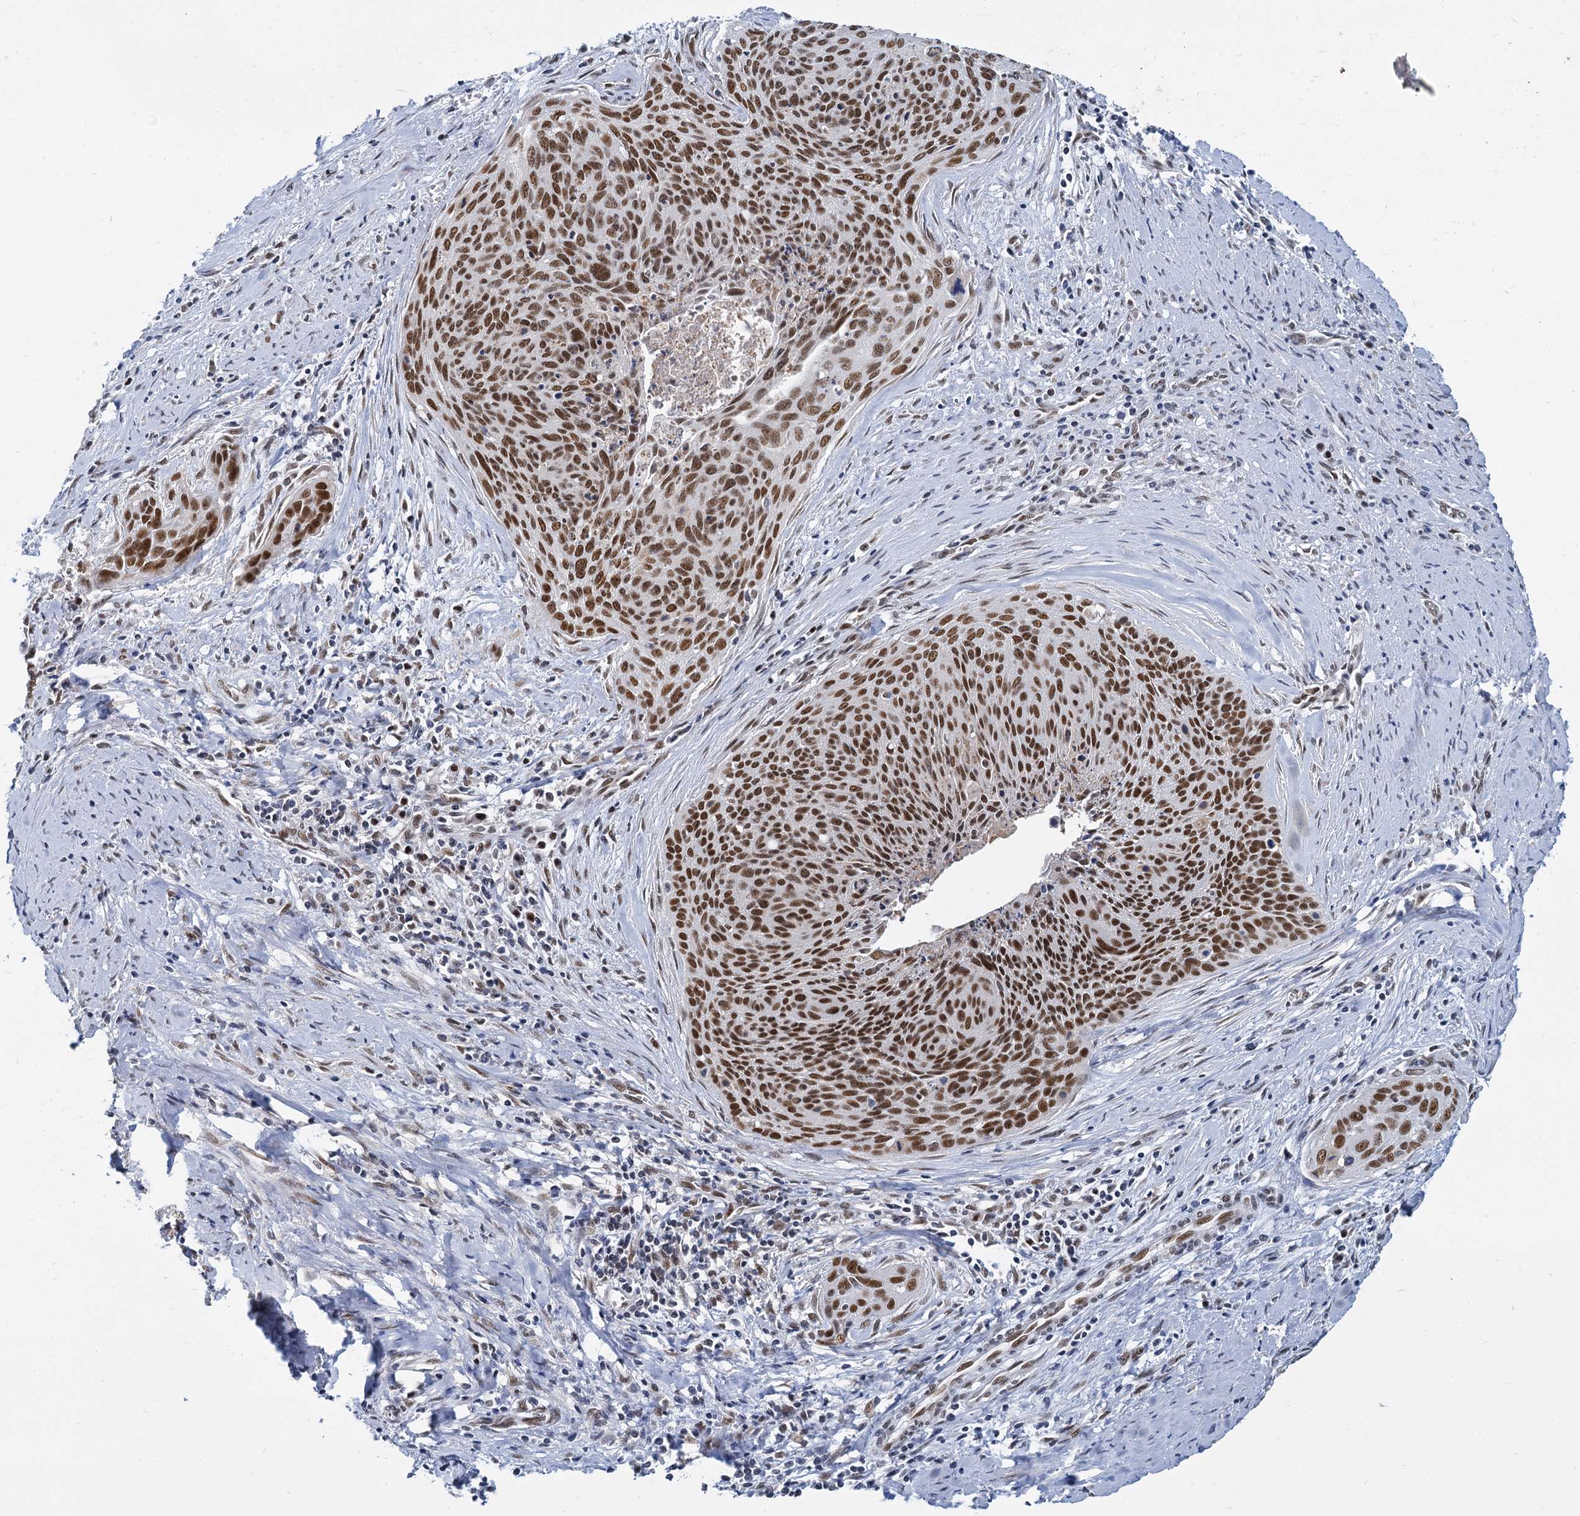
{"staining": {"intensity": "strong", "quantity": ">75%", "location": "nuclear"}, "tissue": "cervical cancer", "cell_type": "Tumor cells", "image_type": "cancer", "snomed": [{"axis": "morphology", "description": "Squamous cell carcinoma, NOS"}, {"axis": "topography", "description": "Cervix"}], "caption": "Immunohistochemistry micrograph of cervical cancer (squamous cell carcinoma) stained for a protein (brown), which shows high levels of strong nuclear staining in approximately >75% of tumor cells.", "gene": "RPRD1A", "patient": {"sex": "female", "age": 55}}